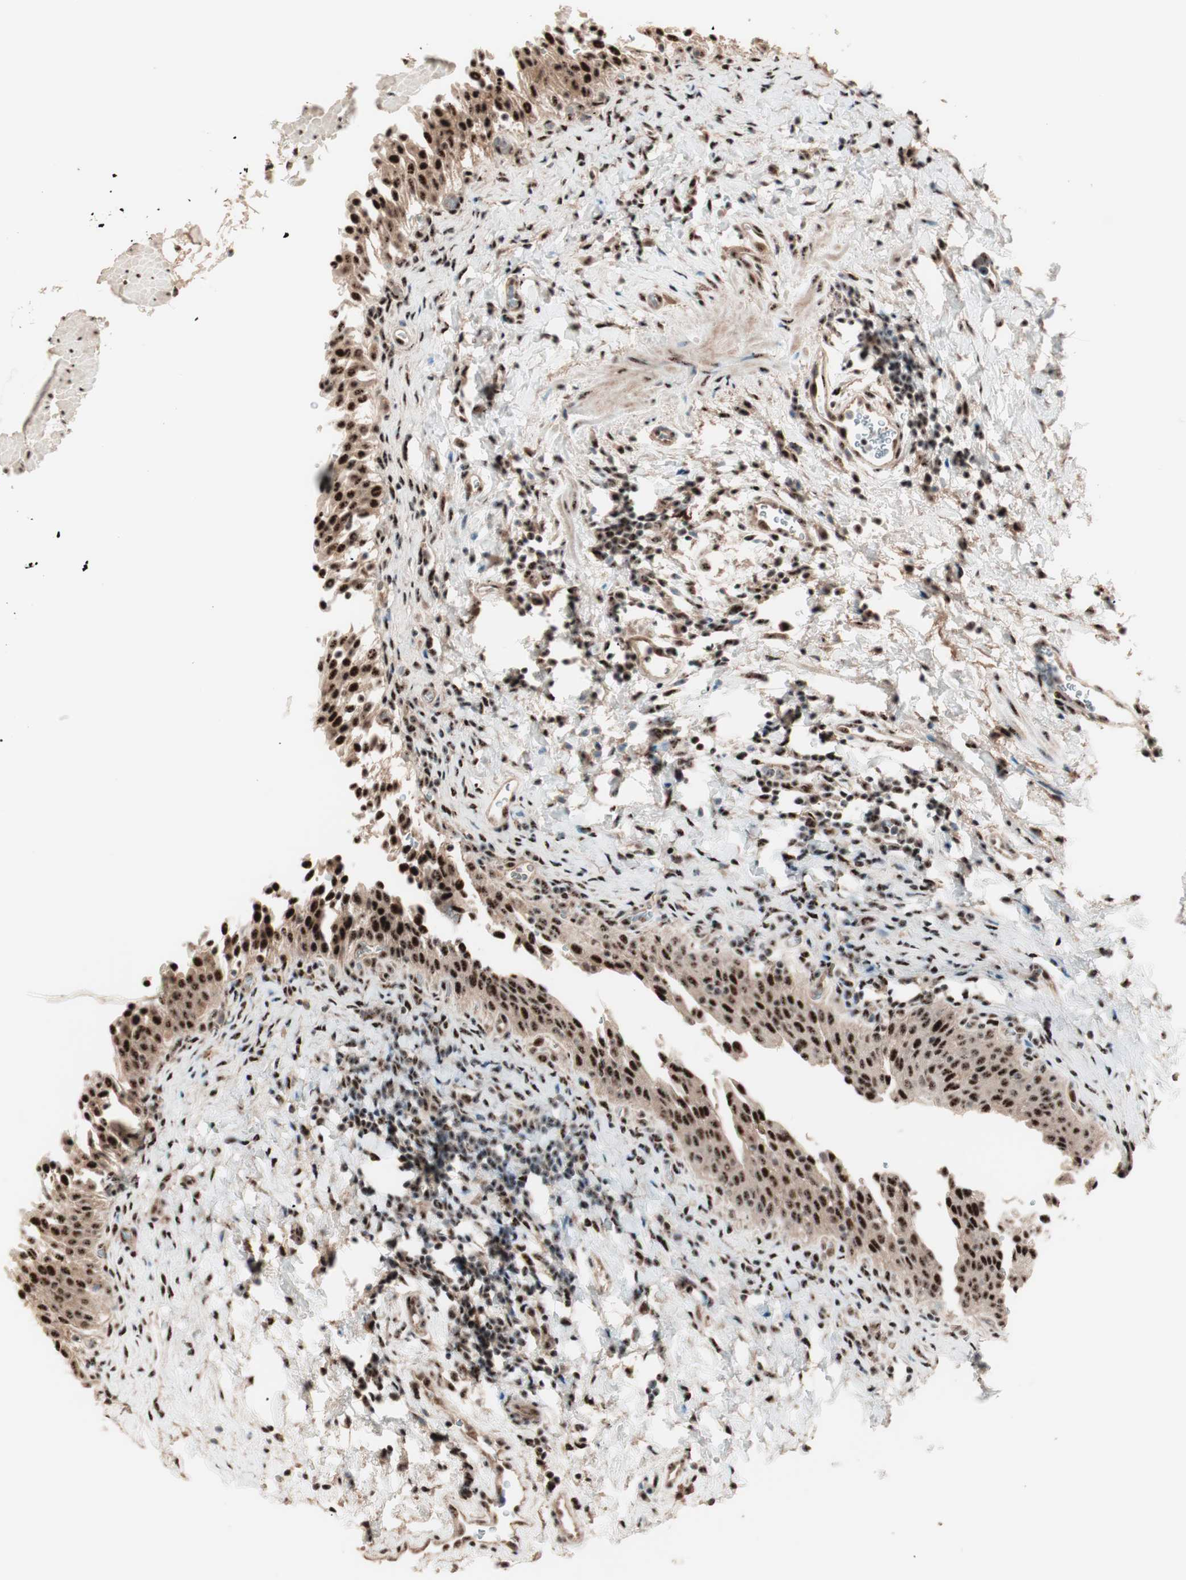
{"staining": {"intensity": "strong", "quantity": ">75%", "location": "nuclear"}, "tissue": "urinary bladder", "cell_type": "Urothelial cells", "image_type": "normal", "snomed": [{"axis": "morphology", "description": "Normal tissue, NOS"}, {"axis": "topography", "description": "Urinary bladder"}], "caption": "The image reveals immunohistochemical staining of benign urinary bladder. There is strong nuclear positivity is seen in approximately >75% of urothelial cells. The staining was performed using DAB, with brown indicating positive protein expression. Nuclei are stained blue with hematoxylin.", "gene": "NR5A2", "patient": {"sex": "male", "age": 51}}